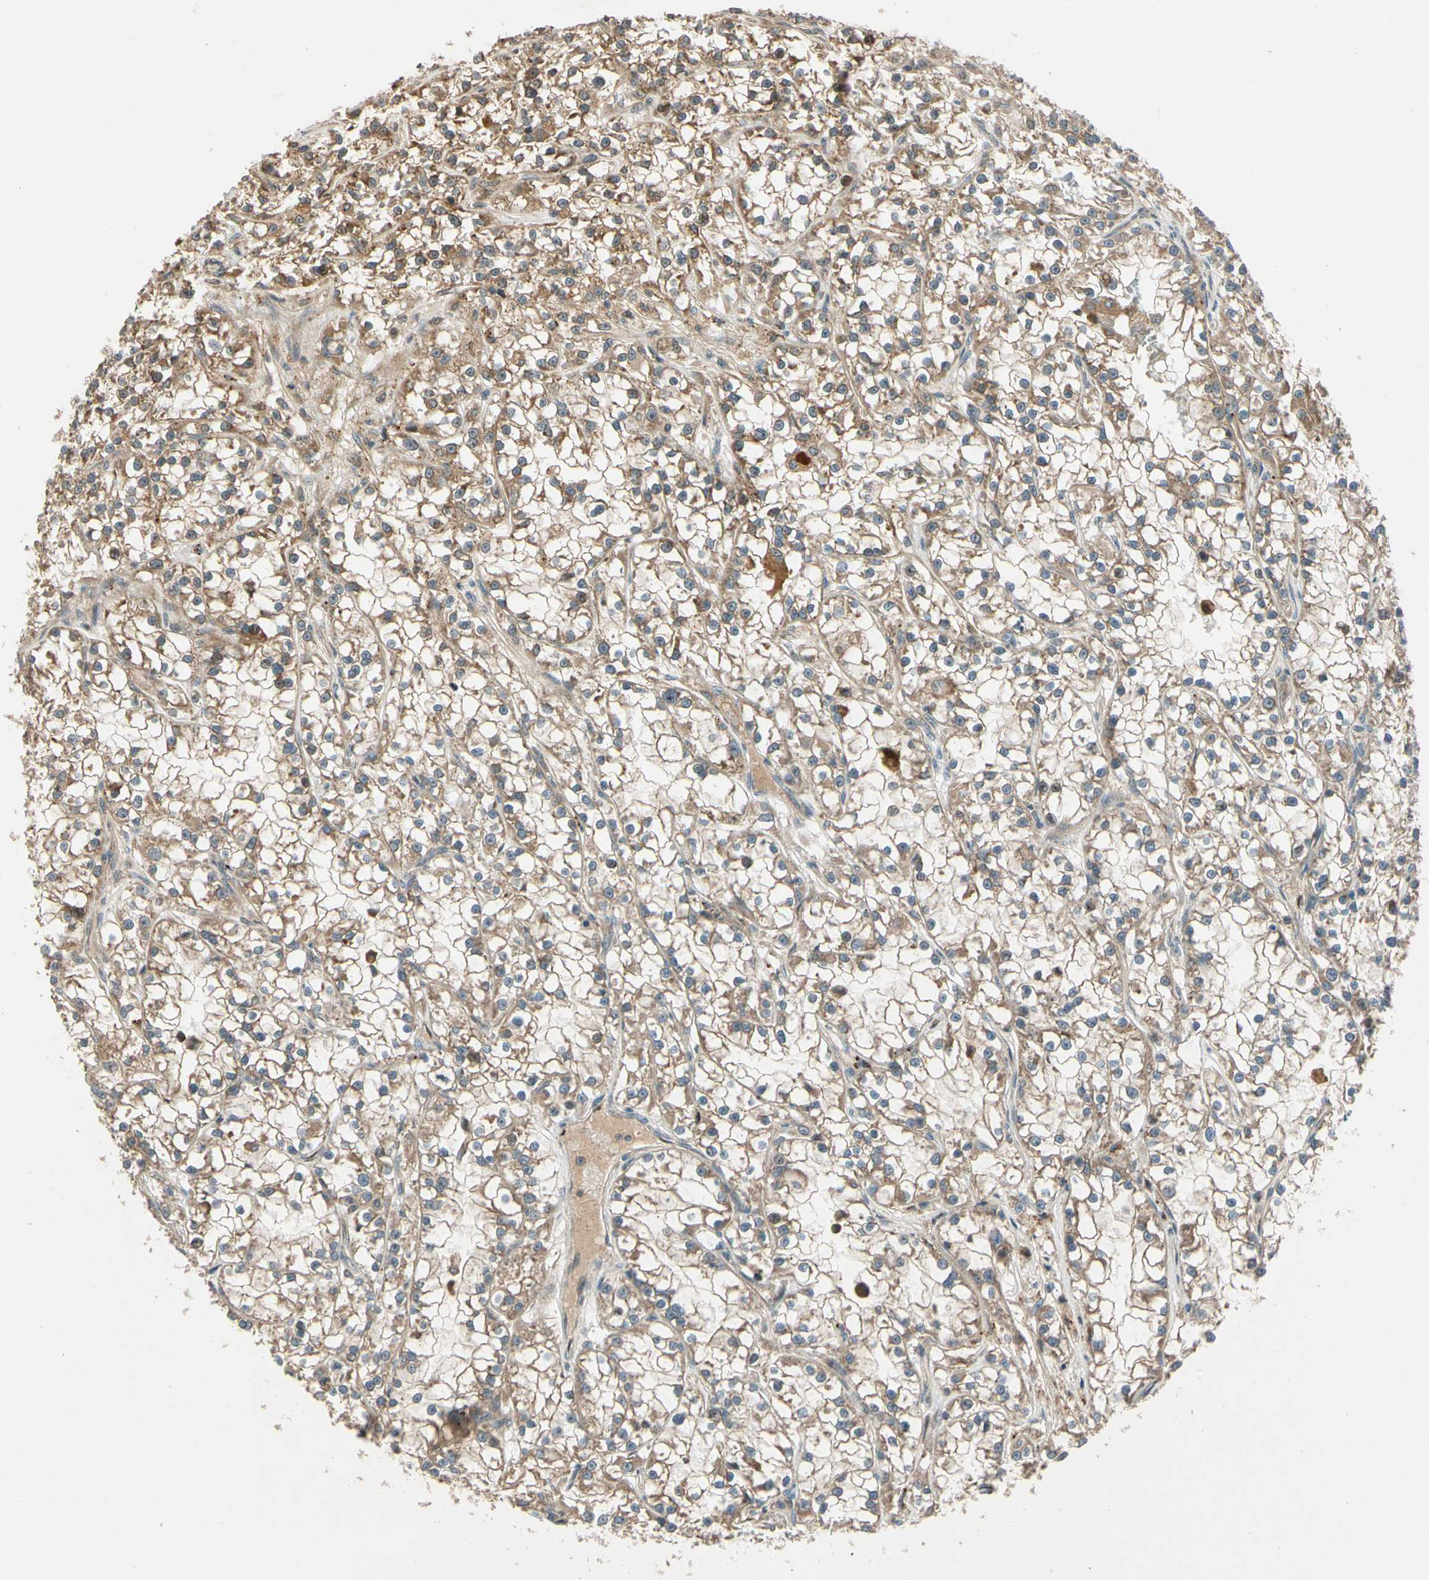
{"staining": {"intensity": "moderate", "quantity": ">75%", "location": "cytoplasmic/membranous"}, "tissue": "renal cancer", "cell_type": "Tumor cells", "image_type": "cancer", "snomed": [{"axis": "morphology", "description": "Adenocarcinoma, NOS"}, {"axis": "topography", "description": "Kidney"}], "caption": "Moderate cytoplasmic/membranous protein expression is identified in approximately >75% of tumor cells in renal adenocarcinoma.", "gene": "ACVR1C", "patient": {"sex": "female", "age": 52}}